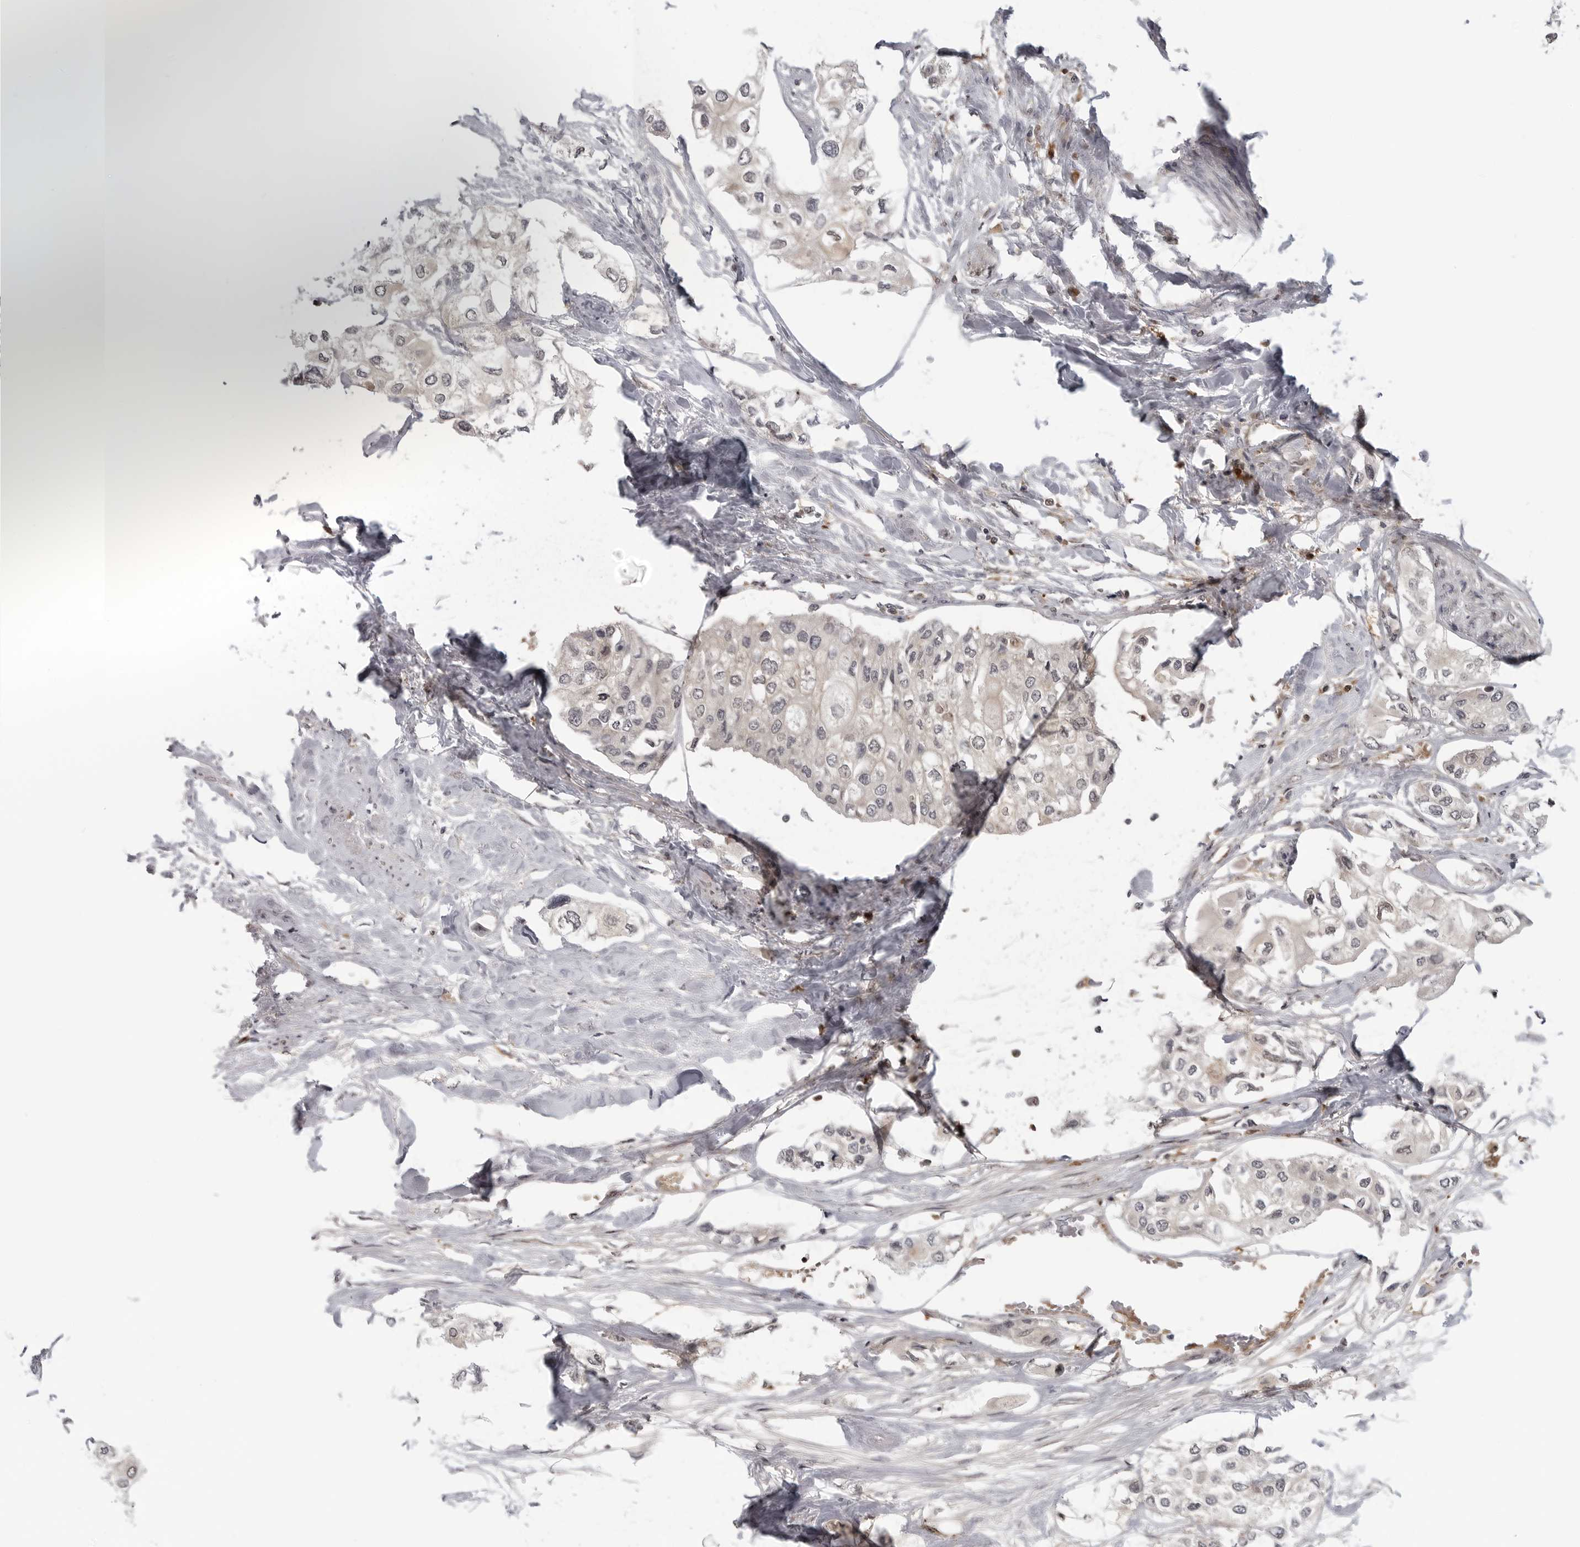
{"staining": {"intensity": "weak", "quantity": "<25%", "location": "nuclear"}, "tissue": "urothelial cancer", "cell_type": "Tumor cells", "image_type": "cancer", "snomed": [{"axis": "morphology", "description": "Urothelial carcinoma, High grade"}, {"axis": "topography", "description": "Urinary bladder"}], "caption": "An image of human high-grade urothelial carcinoma is negative for staining in tumor cells.", "gene": "CTIF", "patient": {"sex": "male", "age": 64}}